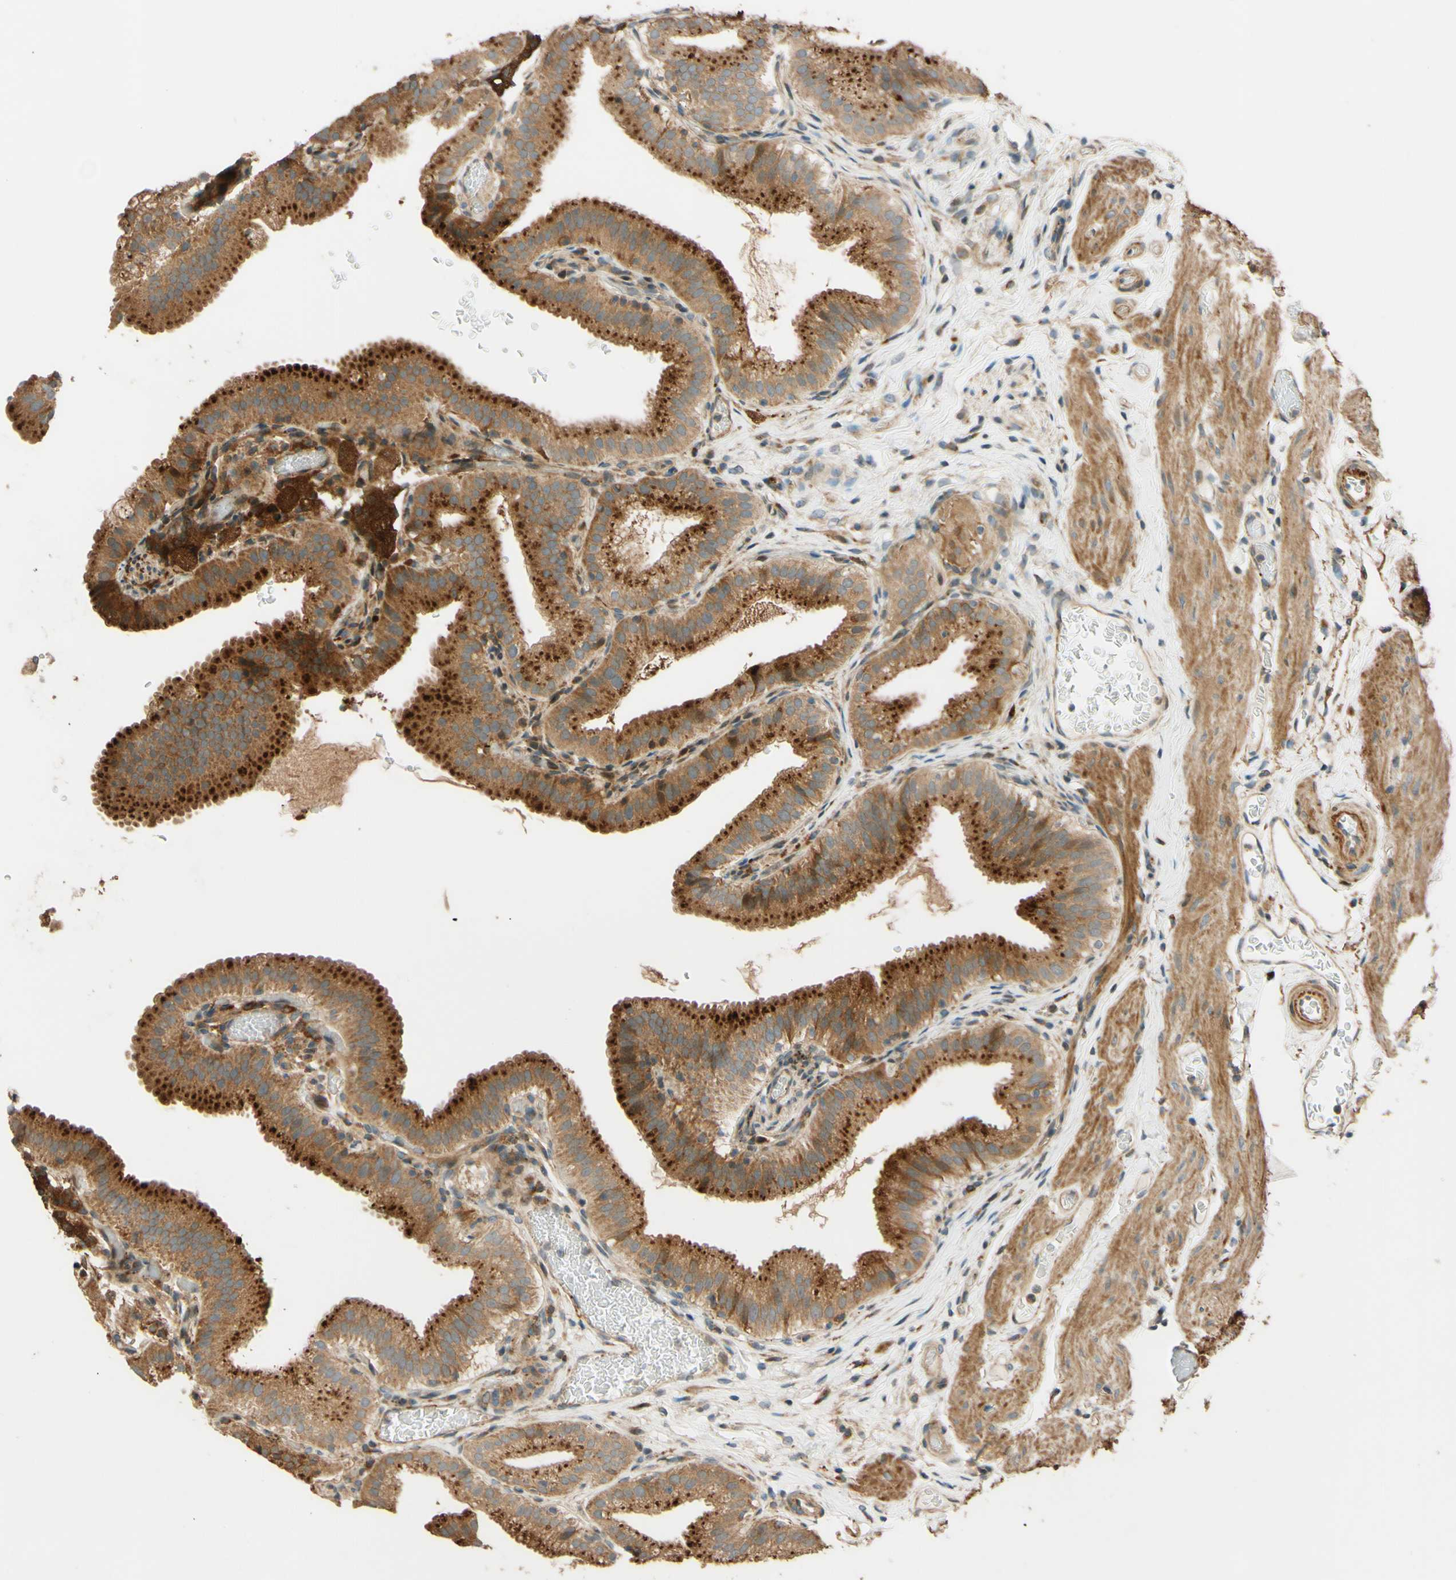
{"staining": {"intensity": "strong", "quantity": ">75%", "location": "cytoplasmic/membranous"}, "tissue": "gallbladder", "cell_type": "Glandular cells", "image_type": "normal", "snomed": [{"axis": "morphology", "description": "Normal tissue, NOS"}, {"axis": "topography", "description": "Gallbladder"}], "caption": "Immunohistochemical staining of benign human gallbladder demonstrates high levels of strong cytoplasmic/membranous expression in about >75% of glandular cells. The protein of interest is shown in brown color, while the nuclei are stained blue.", "gene": "RNF19A", "patient": {"sex": "male", "age": 54}}